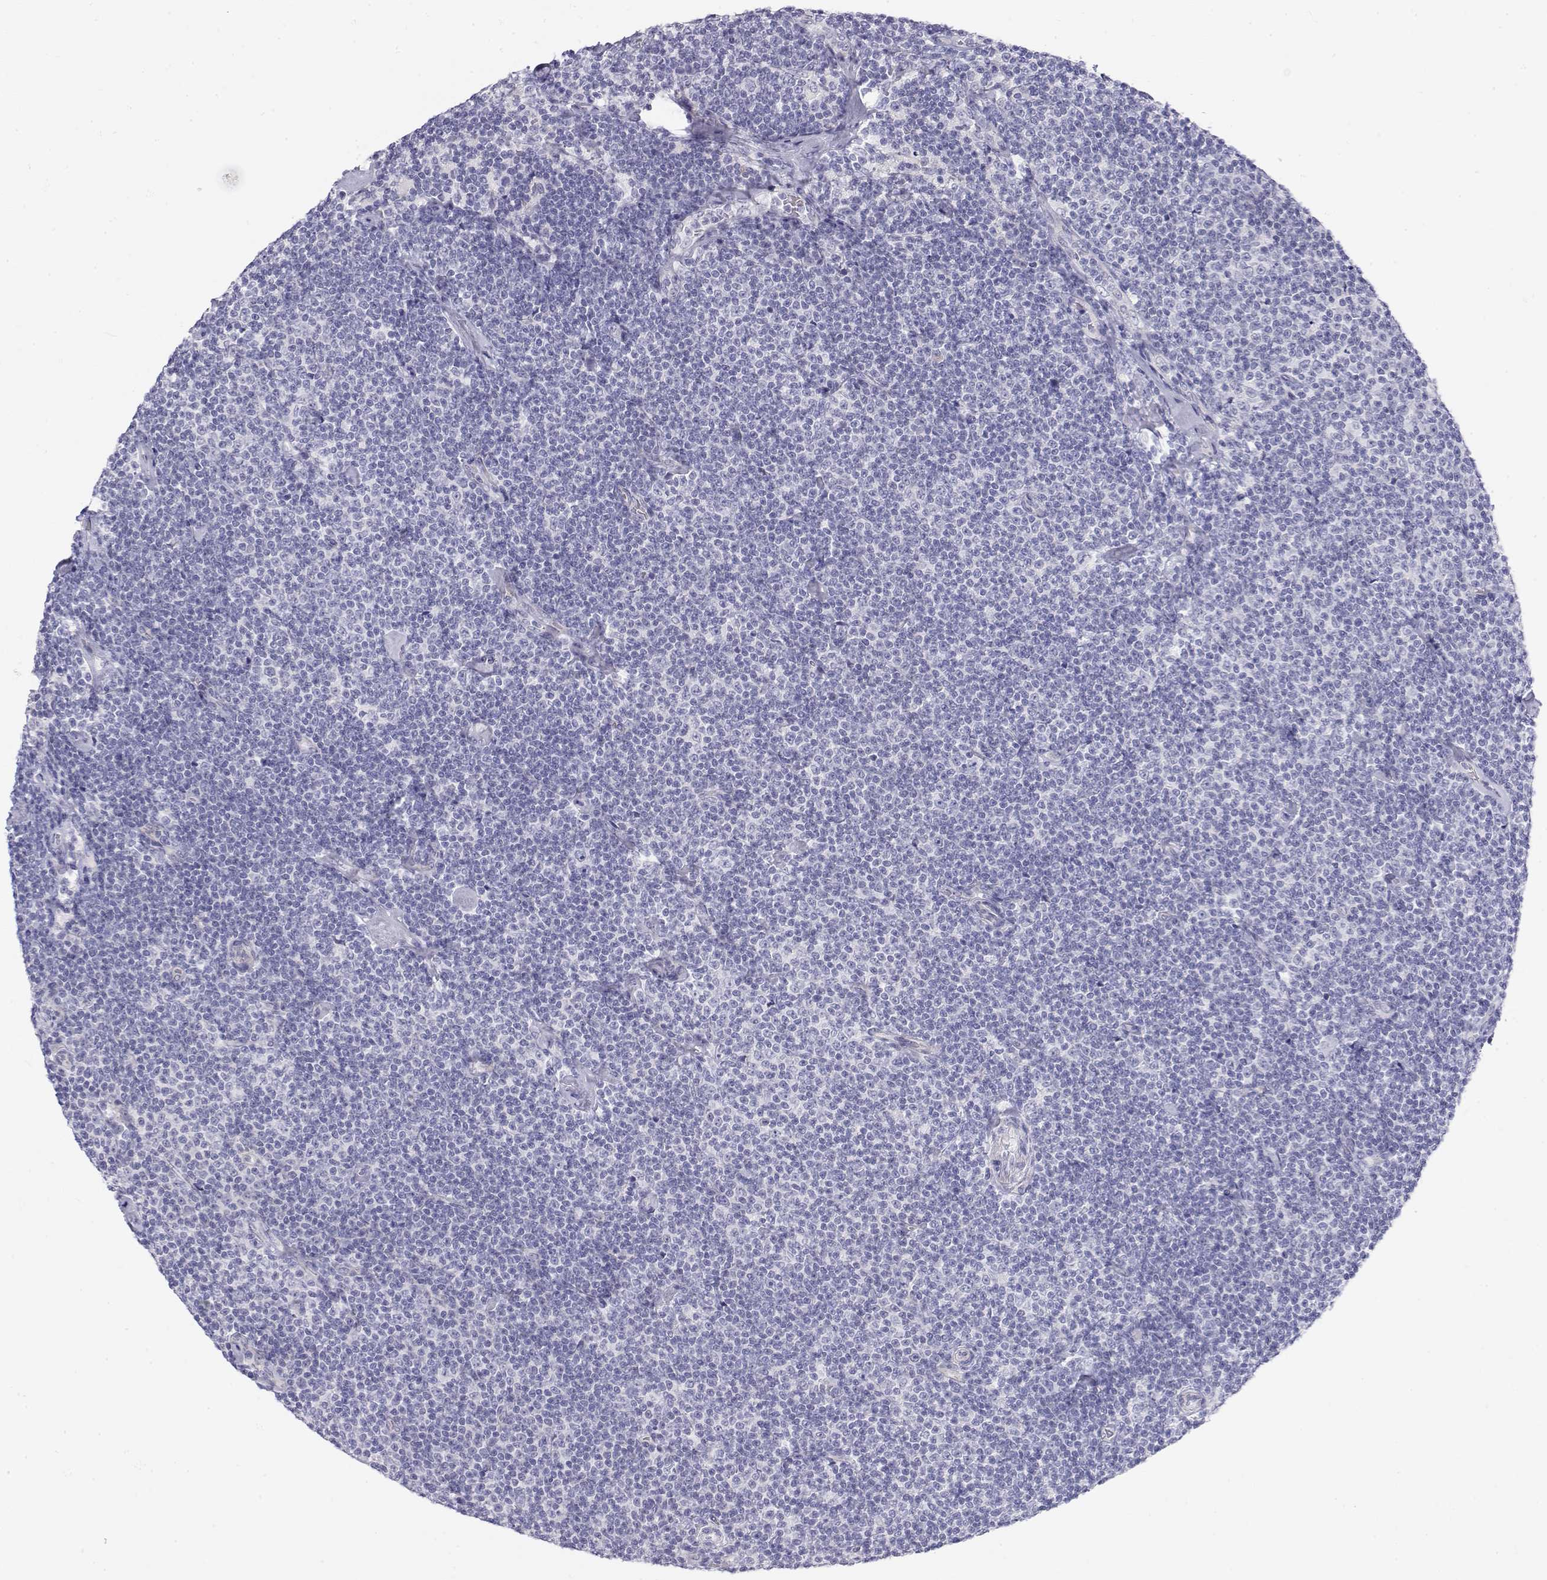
{"staining": {"intensity": "negative", "quantity": "none", "location": "none"}, "tissue": "lymphoma", "cell_type": "Tumor cells", "image_type": "cancer", "snomed": [{"axis": "morphology", "description": "Malignant lymphoma, non-Hodgkin's type, Low grade"}, {"axis": "topography", "description": "Lymph node"}], "caption": "Tumor cells are negative for protein expression in human low-grade malignant lymphoma, non-Hodgkin's type.", "gene": "MISP", "patient": {"sex": "male", "age": 81}}